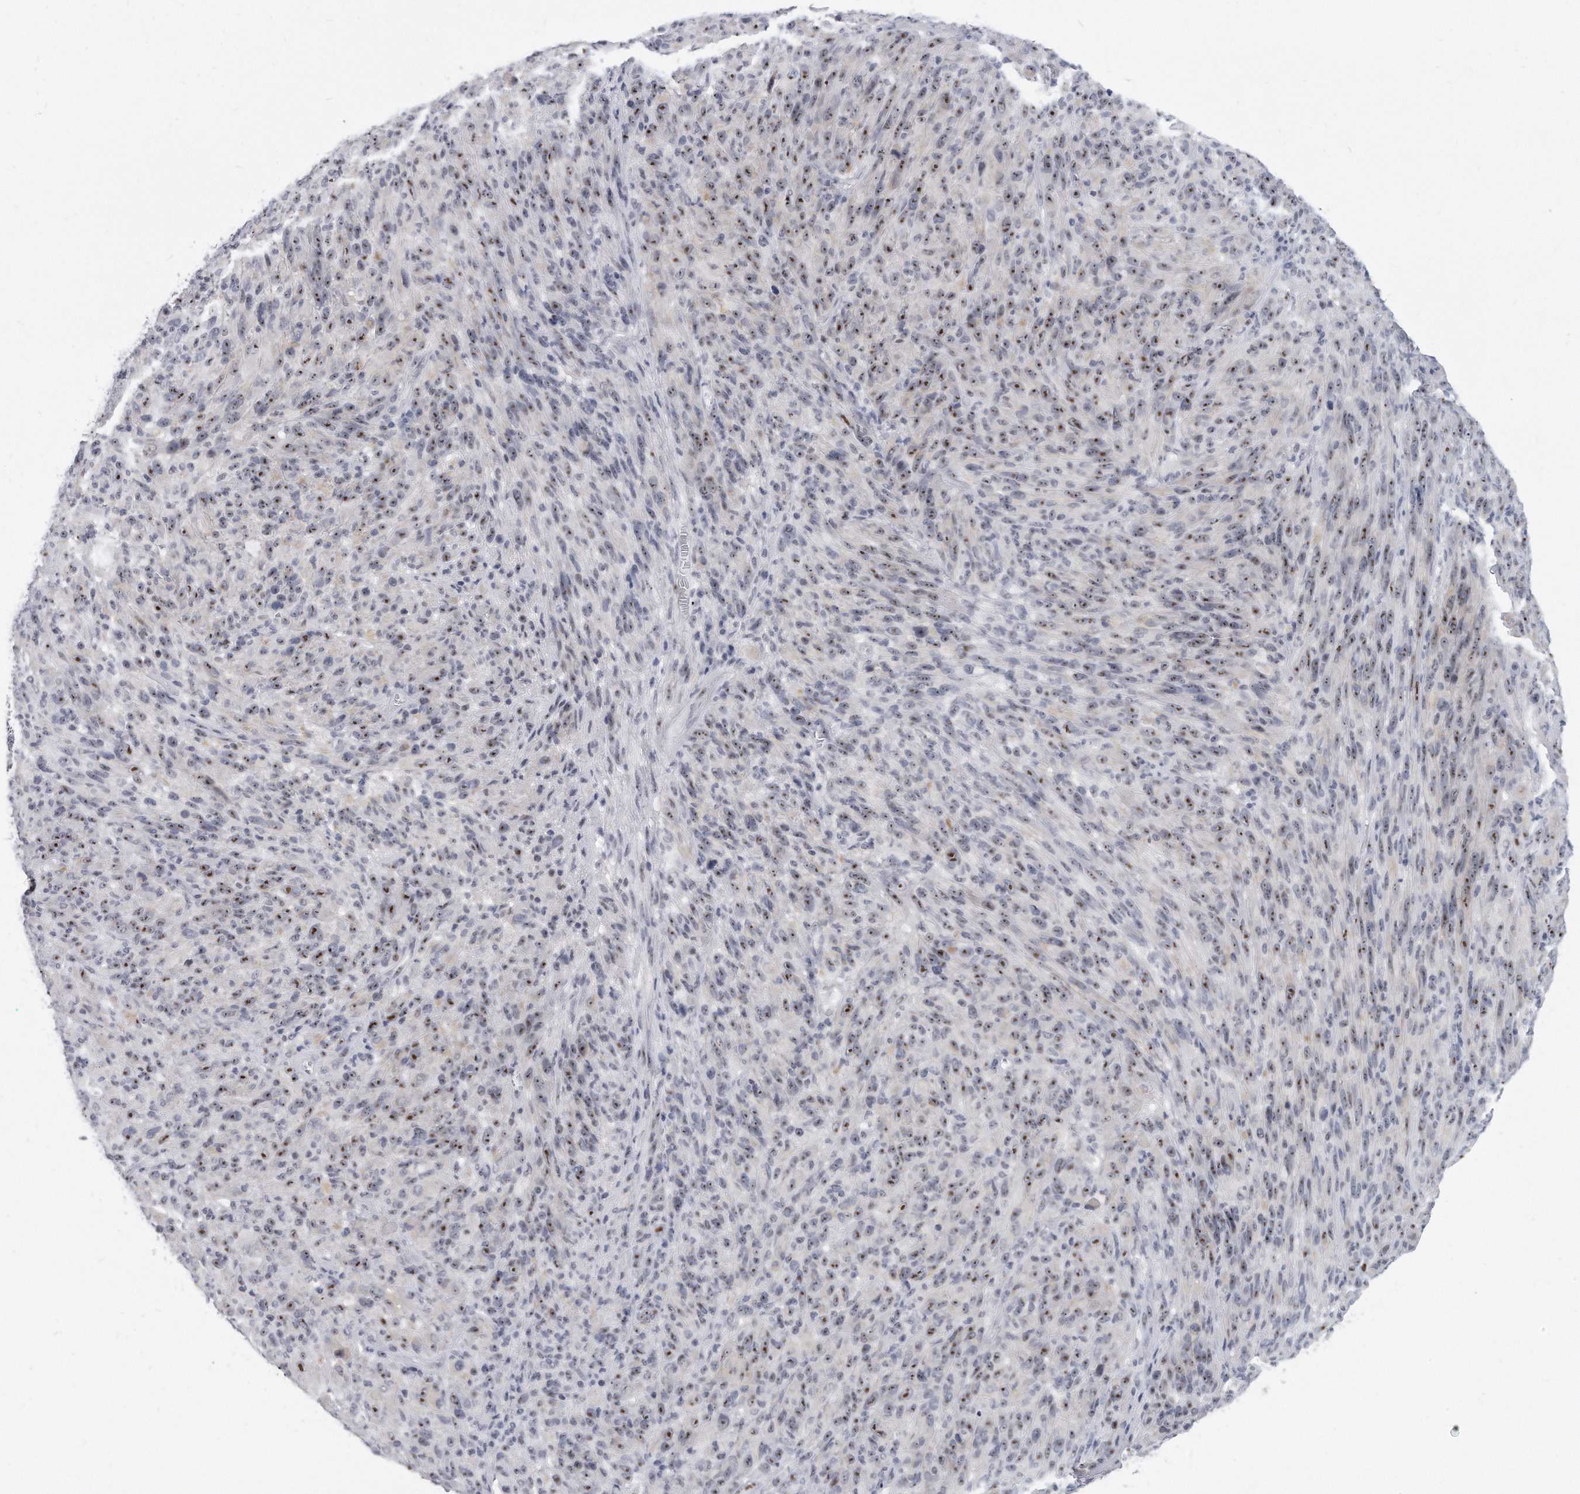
{"staining": {"intensity": "moderate", "quantity": ">75%", "location": "nuclear"}, "tissue": "melanoma", "cell_type": "Tumor cells", "image_type": "cancer", "snomed": [{"axis": "morphology", "description": "Malignant melanoma, NOS"}, {"axis": "topography", "description": "Skin of head"}], "caption": "DAB immunohistochemical staining of human malignant melanoma demonstrates moderate nuclear protein staining in about >75% of tumor cells.", "gene": "TFCP2L1", "patient": {"sex": "male", "age": 96}}